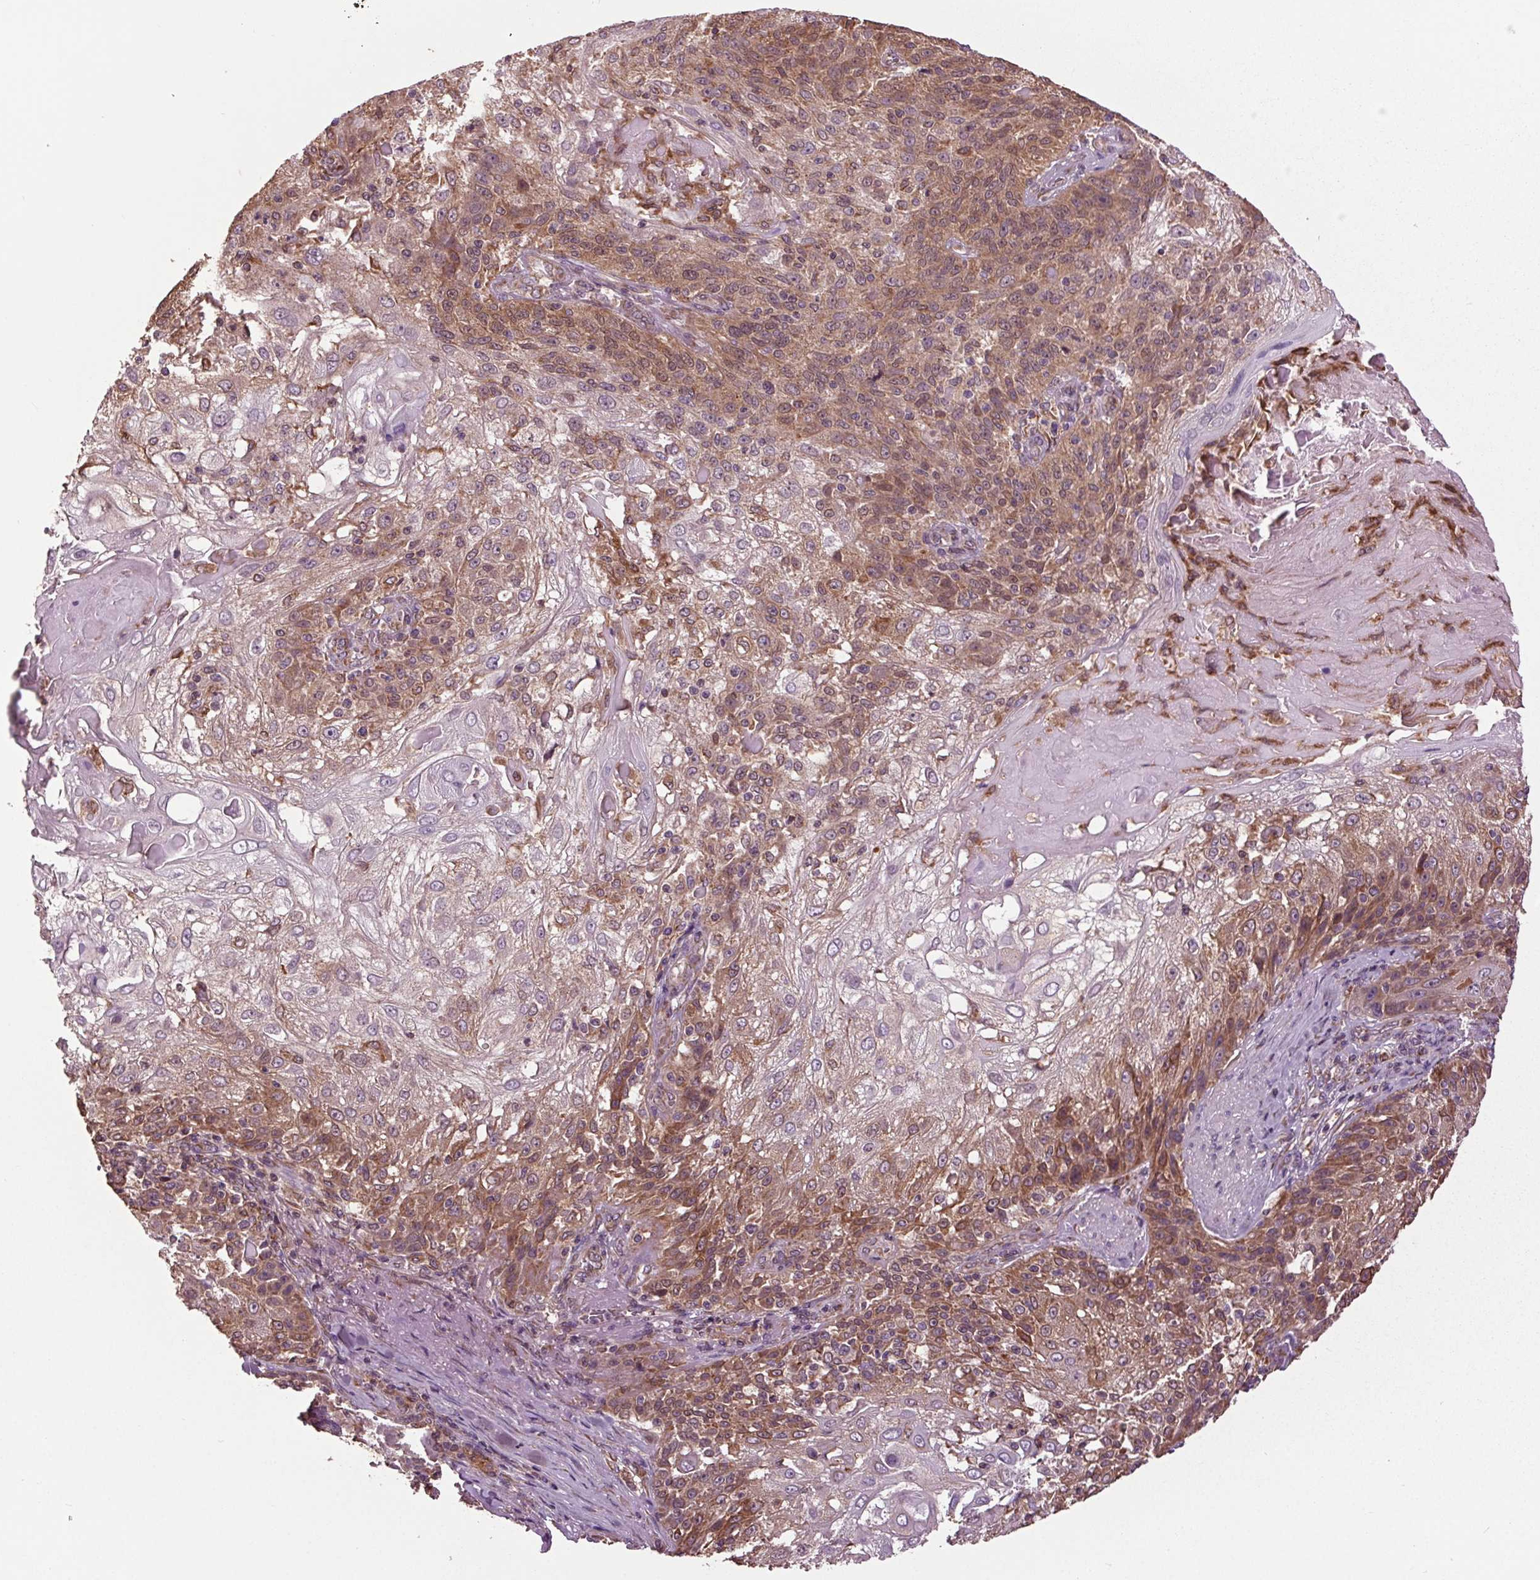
{"staining": {"intensity": "moderate", "quantity": ">75%", "location": "cytoplasmic/membranous"}, "tissue": "skin cancer", "cell_type": "Tumor cells", "image_type": "cancer", "snomed": [{"axis": "morphology", "description": "Normal tissue, NOS"}, {"axis": "morphology", "description": "Squamous cell carcinoma, NOS"}, {"axis": "topography", "description": "Skin"}], "caption": "Skin cancer tissue displays moderate cytoplasmic/membranous expression in approximately >75% of tumor cells, visualized by immunohistochemistry.", "gene": "RNPEP", "patient": {"sex": "female", "age": 83}}